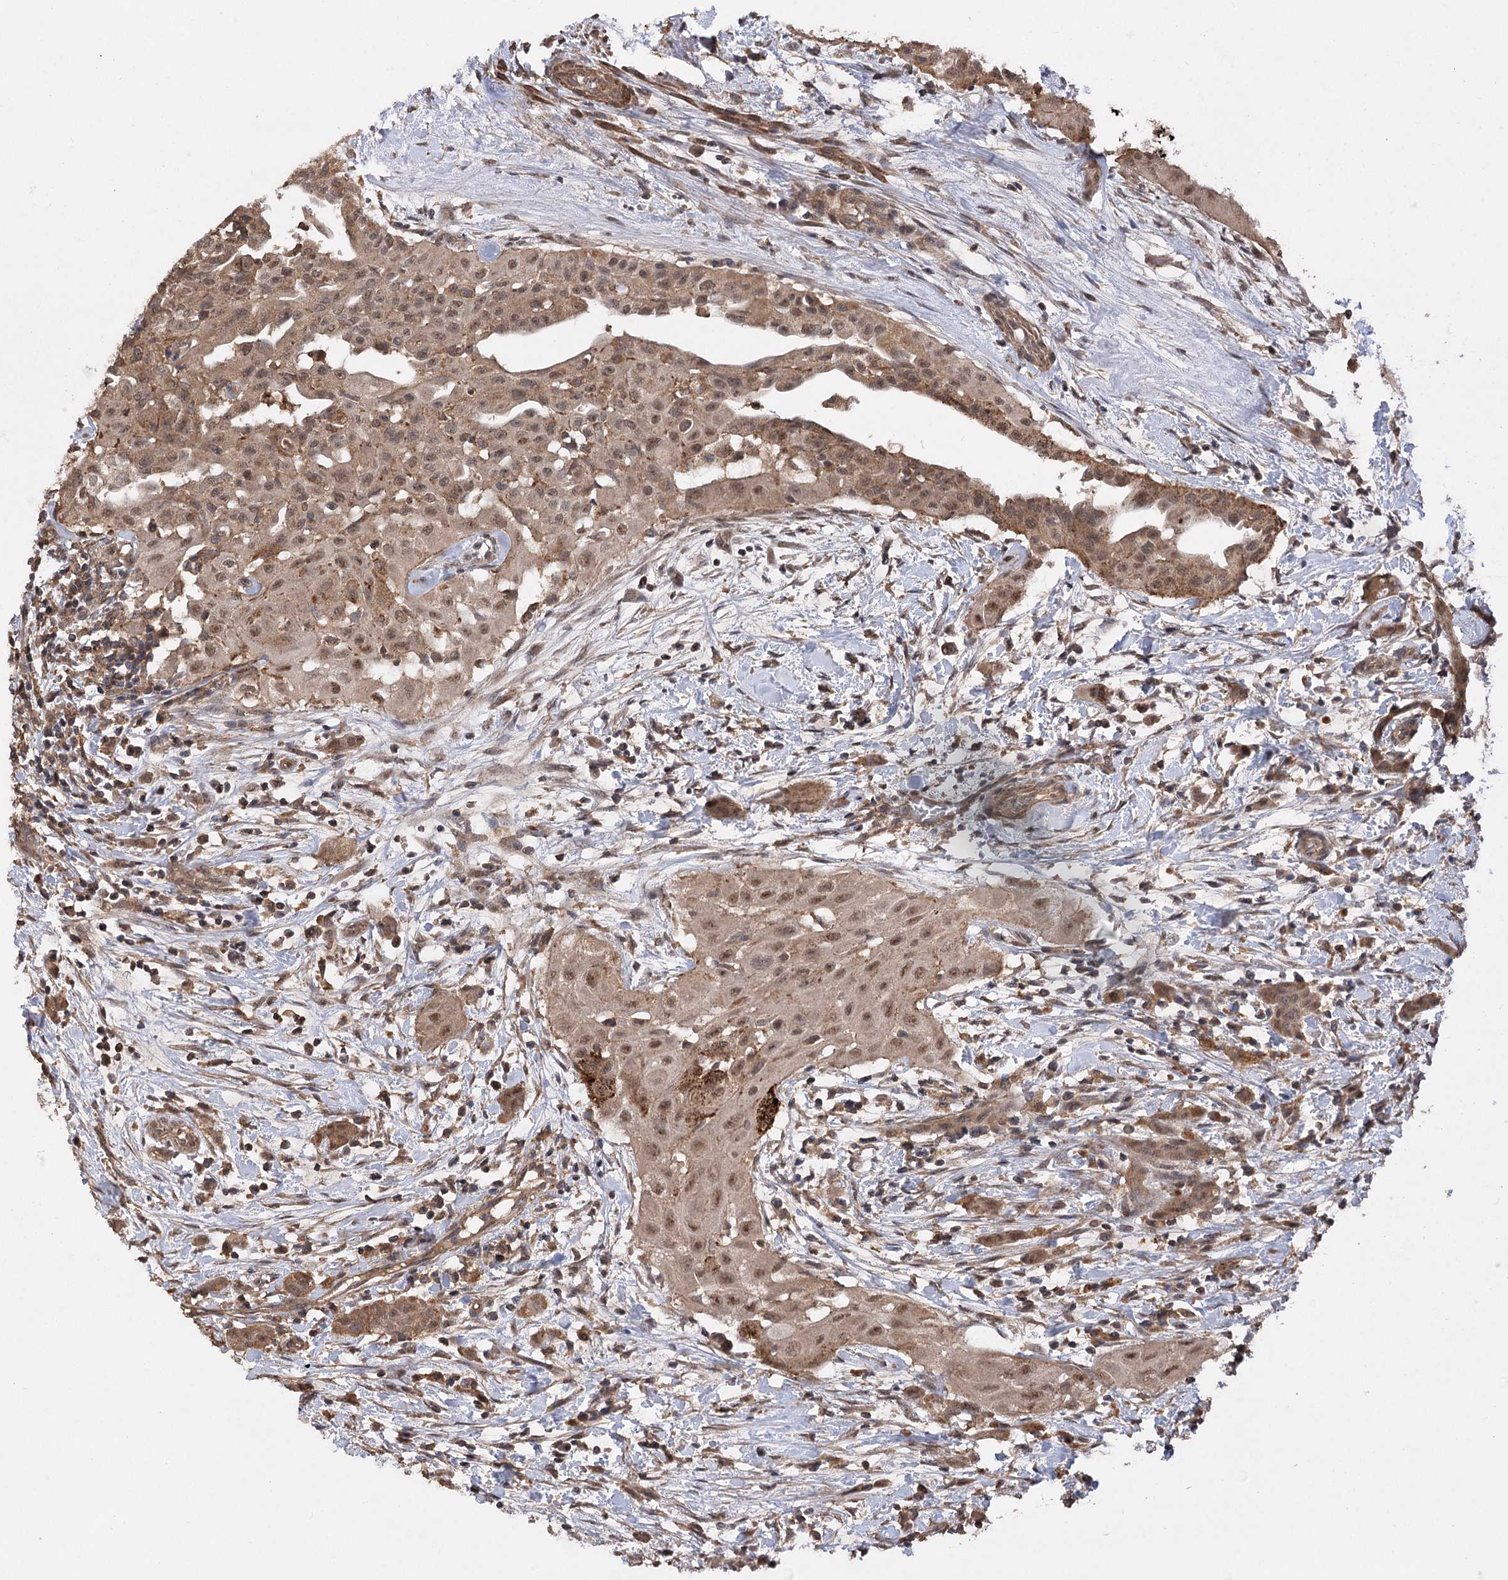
{"staining": {"intensity": "moderate", "quantity": ">75%", "location": "nuclear"}, "tissue": "thyroid cancer", "cell_type": "Tumor cells", "image_type": "cancer", "snomed": [{"axis": "morphology", "description": "Papillary adenocarcinoma, NOS"}, {"axis": "topography", "description": "Thyroid gland"}], "caption": "About >75% of tumor cells in thyroid cancer demonstrate moderate nuclear protein positivity as visualized by brown immunohistochemical staining.", "gene": "TENM2", "patient": {"sex": "female", "age": 59}}